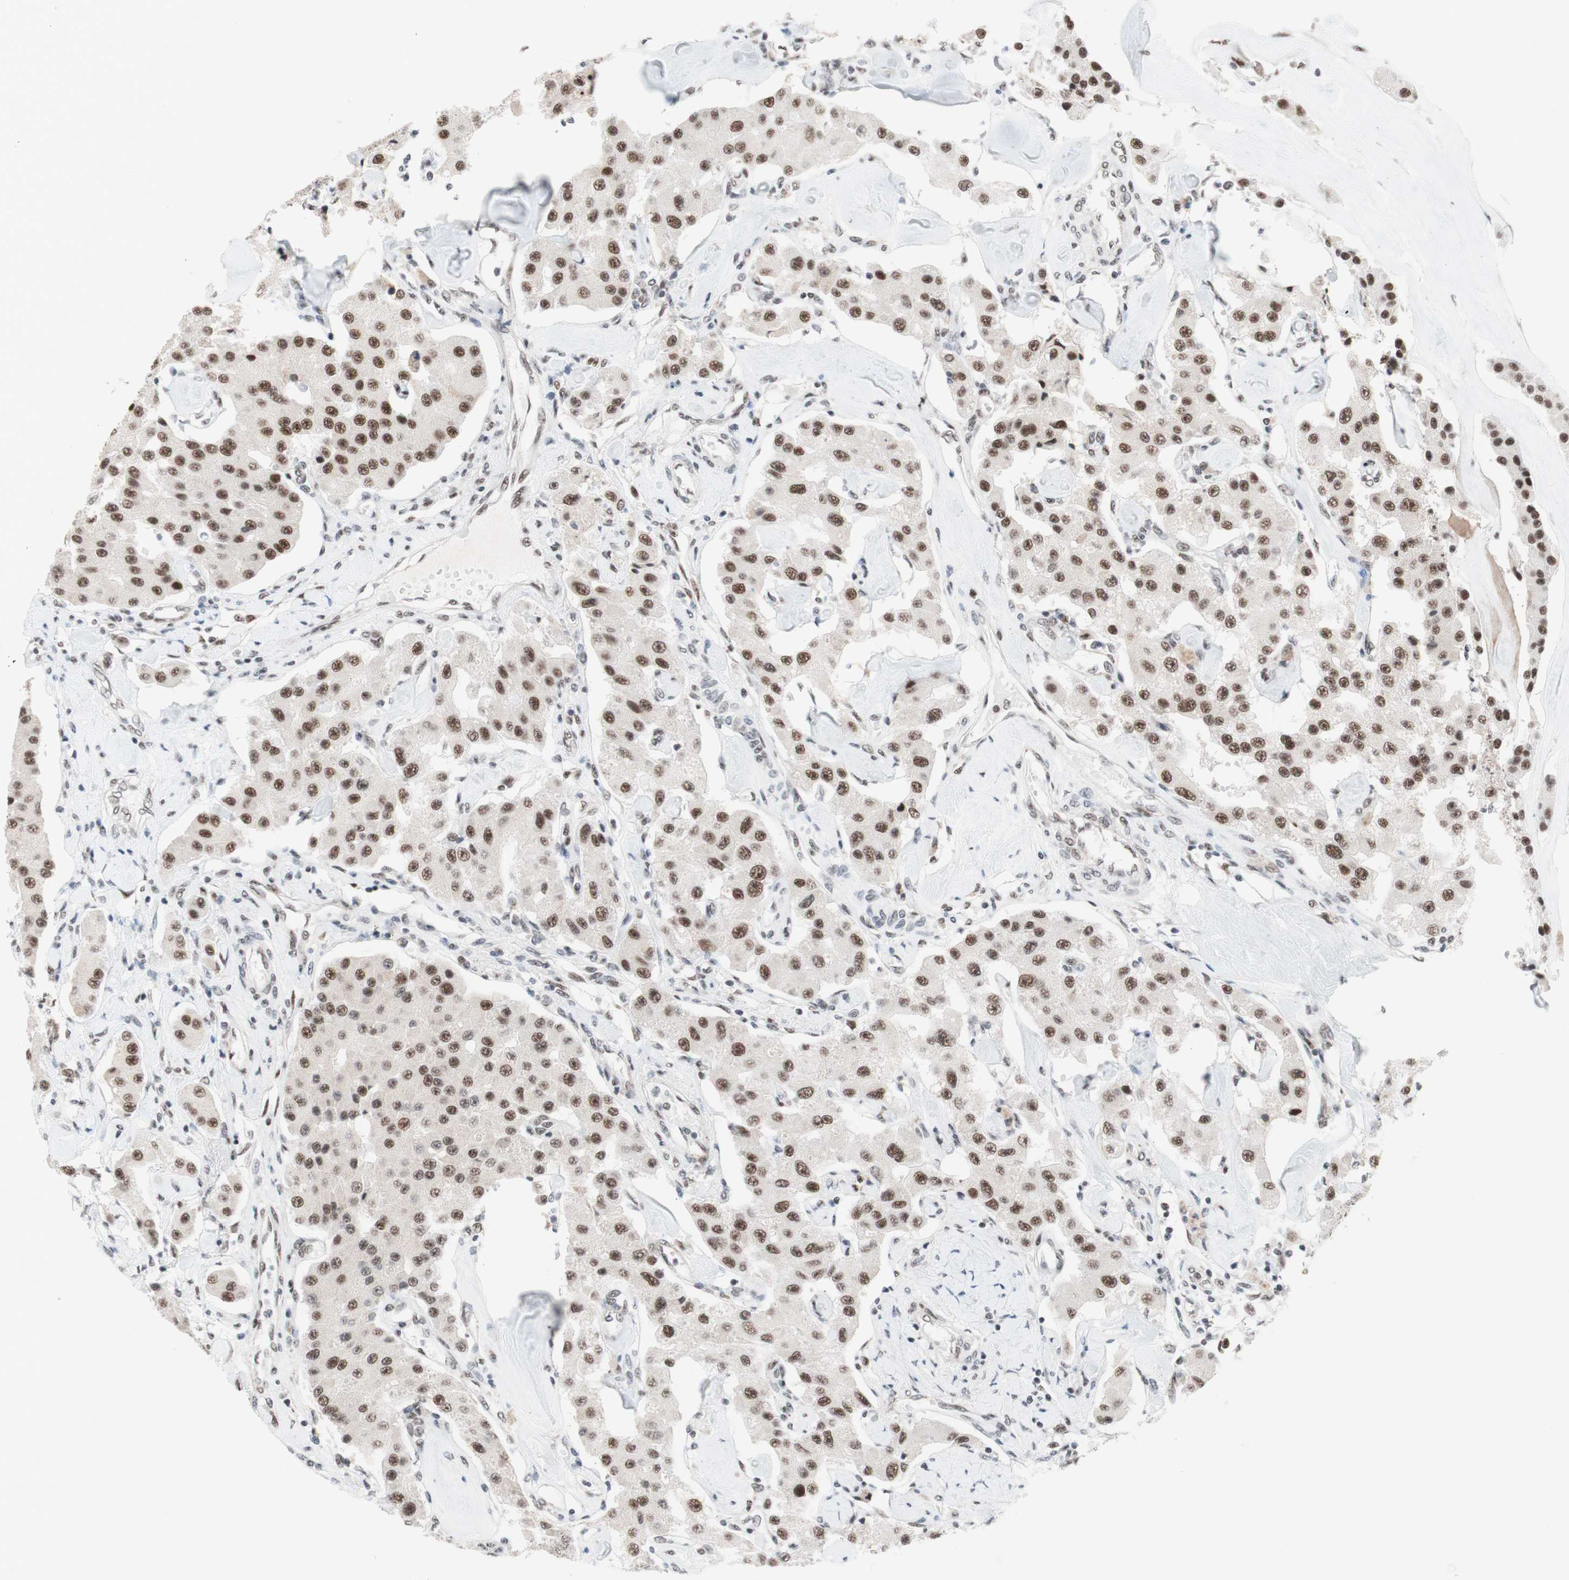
{"staining": {"intensity": "strong", "quantity": ">75%", "location": "nuclear"}, "tissue": "carcinoid", "cell_type": "Tumor cells", "image_type": "cancer", "snomed": [{"axis": "morphology", "description": "Carcinoid, malignant, NOS"}, {"axis": "topography", "description": "Pancreas"}], "caption": "IHC (DAB) staining of human carcinoid reveals strong nuclear protein staining in about >75% of tumor cells.", "gene": "PRPF19", "patient": {"sex": "male", "age": 41}}